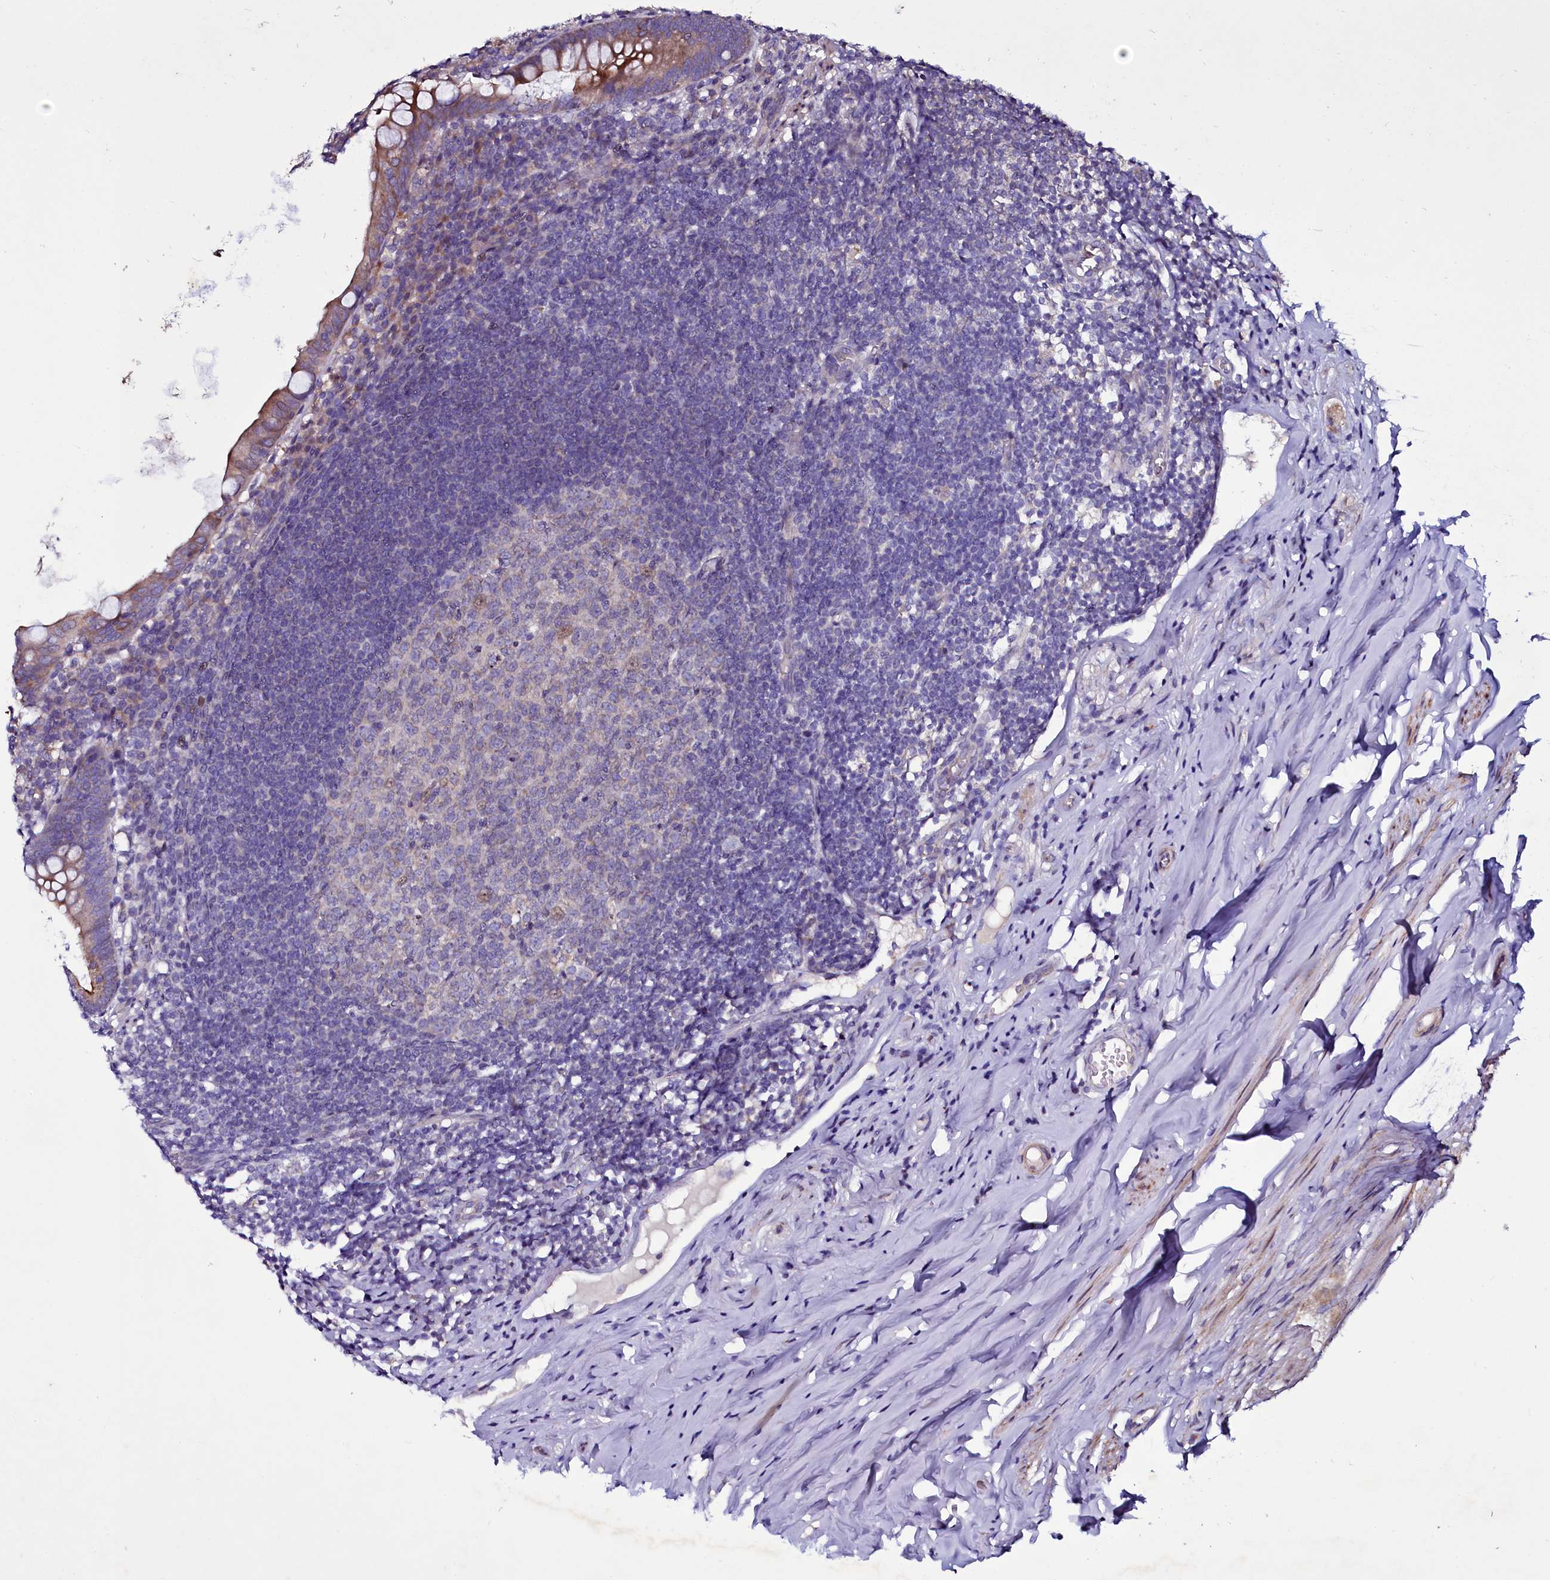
{"staining": {"intensity": "moderate", "quantity": "25%-75%", "location": "cytoplasmic/membranous"}, "tissue": "appendix", "cell_type": "Glandular cells", "image_type": "normal", "snomed": [{"axis": "morphology", "description": "Normal tissue, NOS"}, {"axis": "topography", "description": "Appendix"}], "caption": "Brown immunohistochemical staining in unremarkable appendix exhibits moderate cytoplasmic/membranous expression in about 25%-75% of glandular cells.", "gene": "SELENOT", "patient": {"sex": "female", "age": 51}}